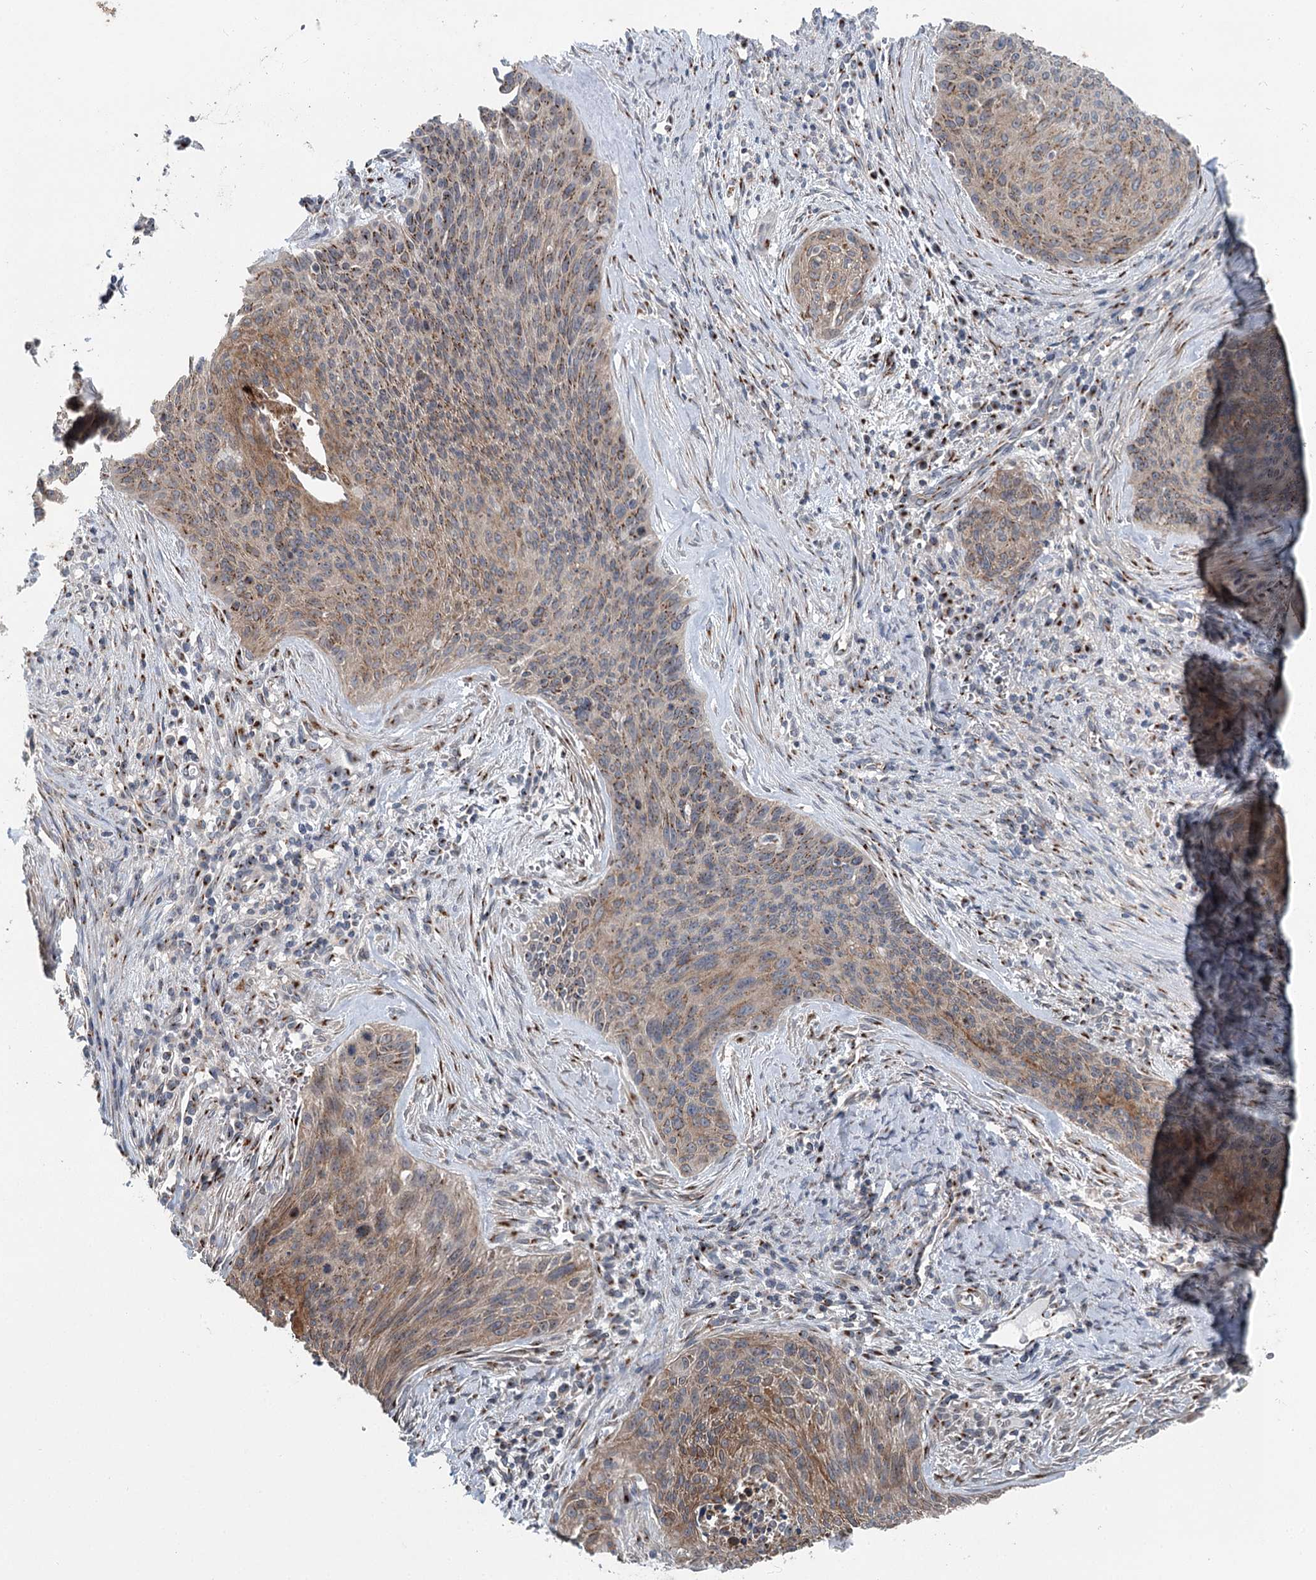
{"staining": {"intensity": "moderate", "quantity": "25%-75%", "location": "cytoplasmic/membranous"}, "tissue": "cervical cancer", "cell_type": "Tumor cells", "image_type": "cancer", "snomed": [{"axis": "morphology", "description": "Squamous cell carcinoma, NOS"}, {"axis": "topography", "description": "Cervix"}], "caption": "An image showing moderate cytoplasmic/membranous staining in about 25%-75% of tumor cells in cervical squamous cell carcinoma, as visualized by brown immunohistochemical staining.", "gene": "ITIH5", "patient": {"sex": "female", "age": 55}}